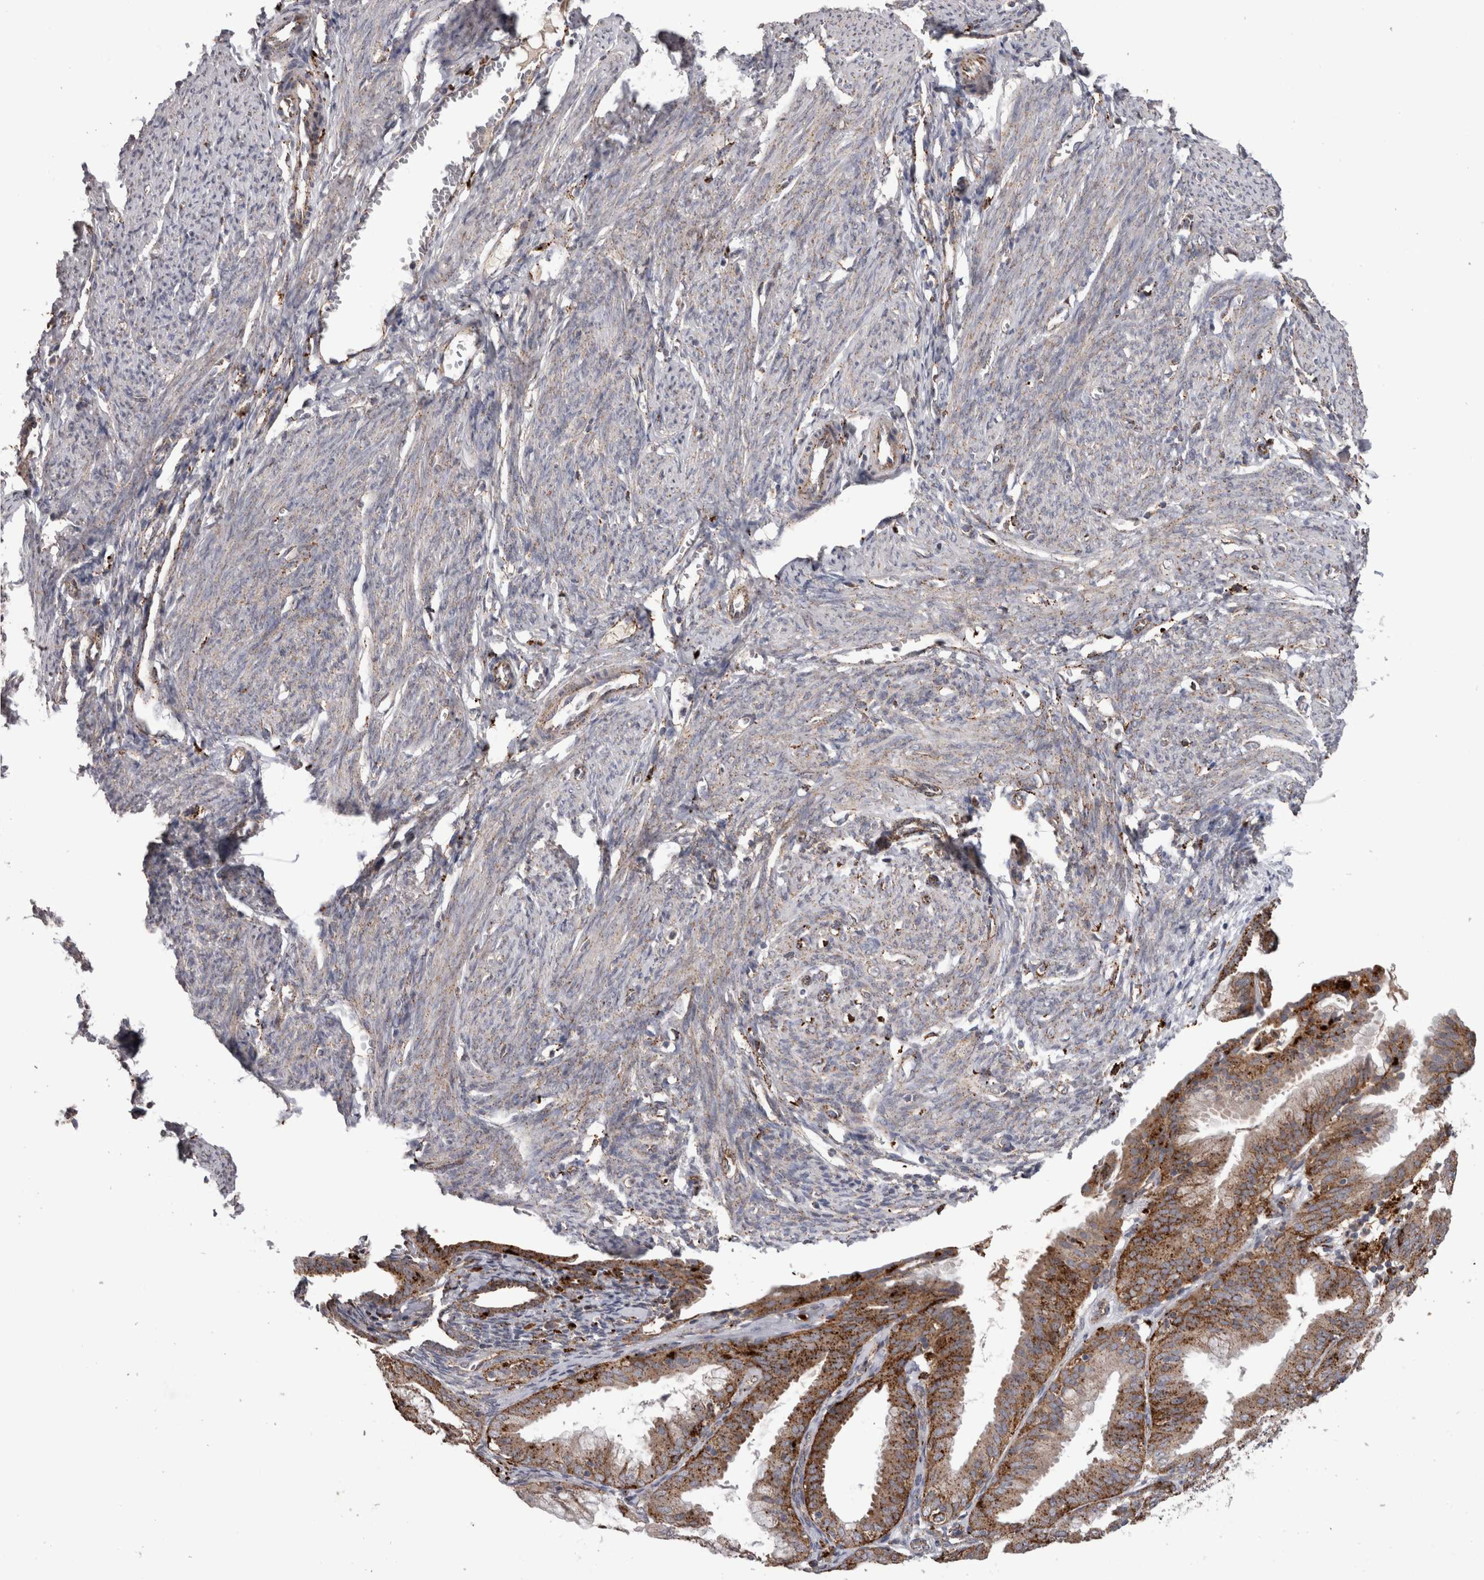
{"staining": {"intensity": "weak", "quantity": ">75%", "location": "cytoplasmic/membranous"}, "tissue": "endometrium", "cell_type": "Cells in endometrial stroma", "image_type": "normal", "snomed": [{"axis": "morphology", "description": "Normal tissue, NOS"}, {"axis": "morphology", "description": "Adenocarcinoma, NOS"}, {"axis": "topography", "description": "Endometrium"}], "caption": "Cells in endometrial stroma show weak cytoplasmic/membranous staining in about >75% of cells in benign endometrium. (DAB (3,3'-diaminobenzidine) = brown stain, brightfield microscopy at high magnification).", "gene": "CTSZ", "patient": {"sex": "female", "age": 57}}